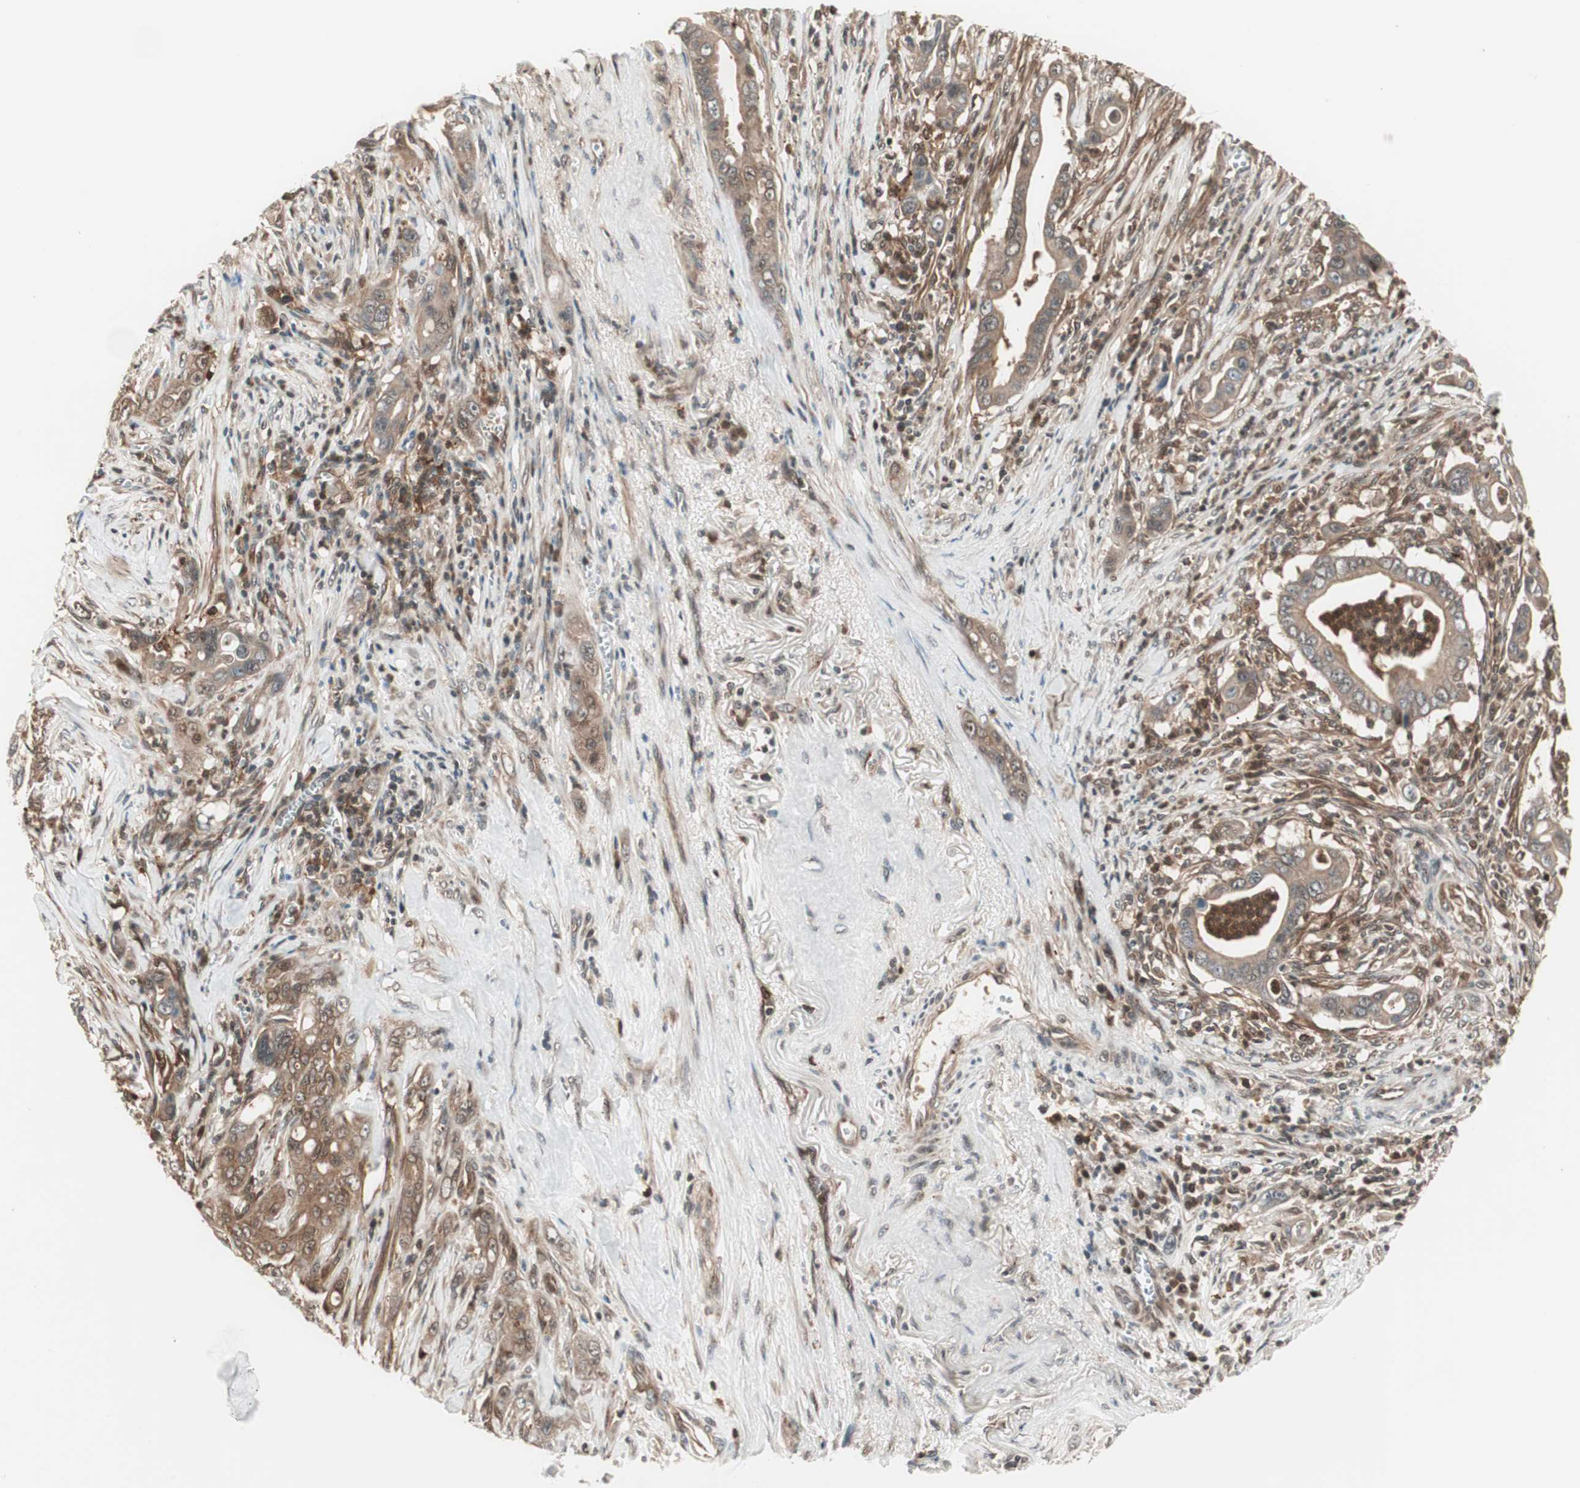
{"staining": {"intensity": "moderate", "quantity": ">75%", "location": "cytoplasmic/membranous"}, "tissue": "pancreatic cancer", "cell_type": "Tumor cells", "image_type": "cancer", "snomed": [{"axis": "morphology", "description": "Adenocarcinoma, NOS"}, {"axis": "topography", "description": "Pancreas"}], "caption": "Immunohistochemistry (IHC) histopathology image of pancreatic adenocarcinoma stained for a protein (brown), which displays medium levels of moderate cytoplasmic/membranous positivity in approximately >75% of tumor cells.", "gene": "PRKG2", "patient": {"sex": "male", "age": 59}}